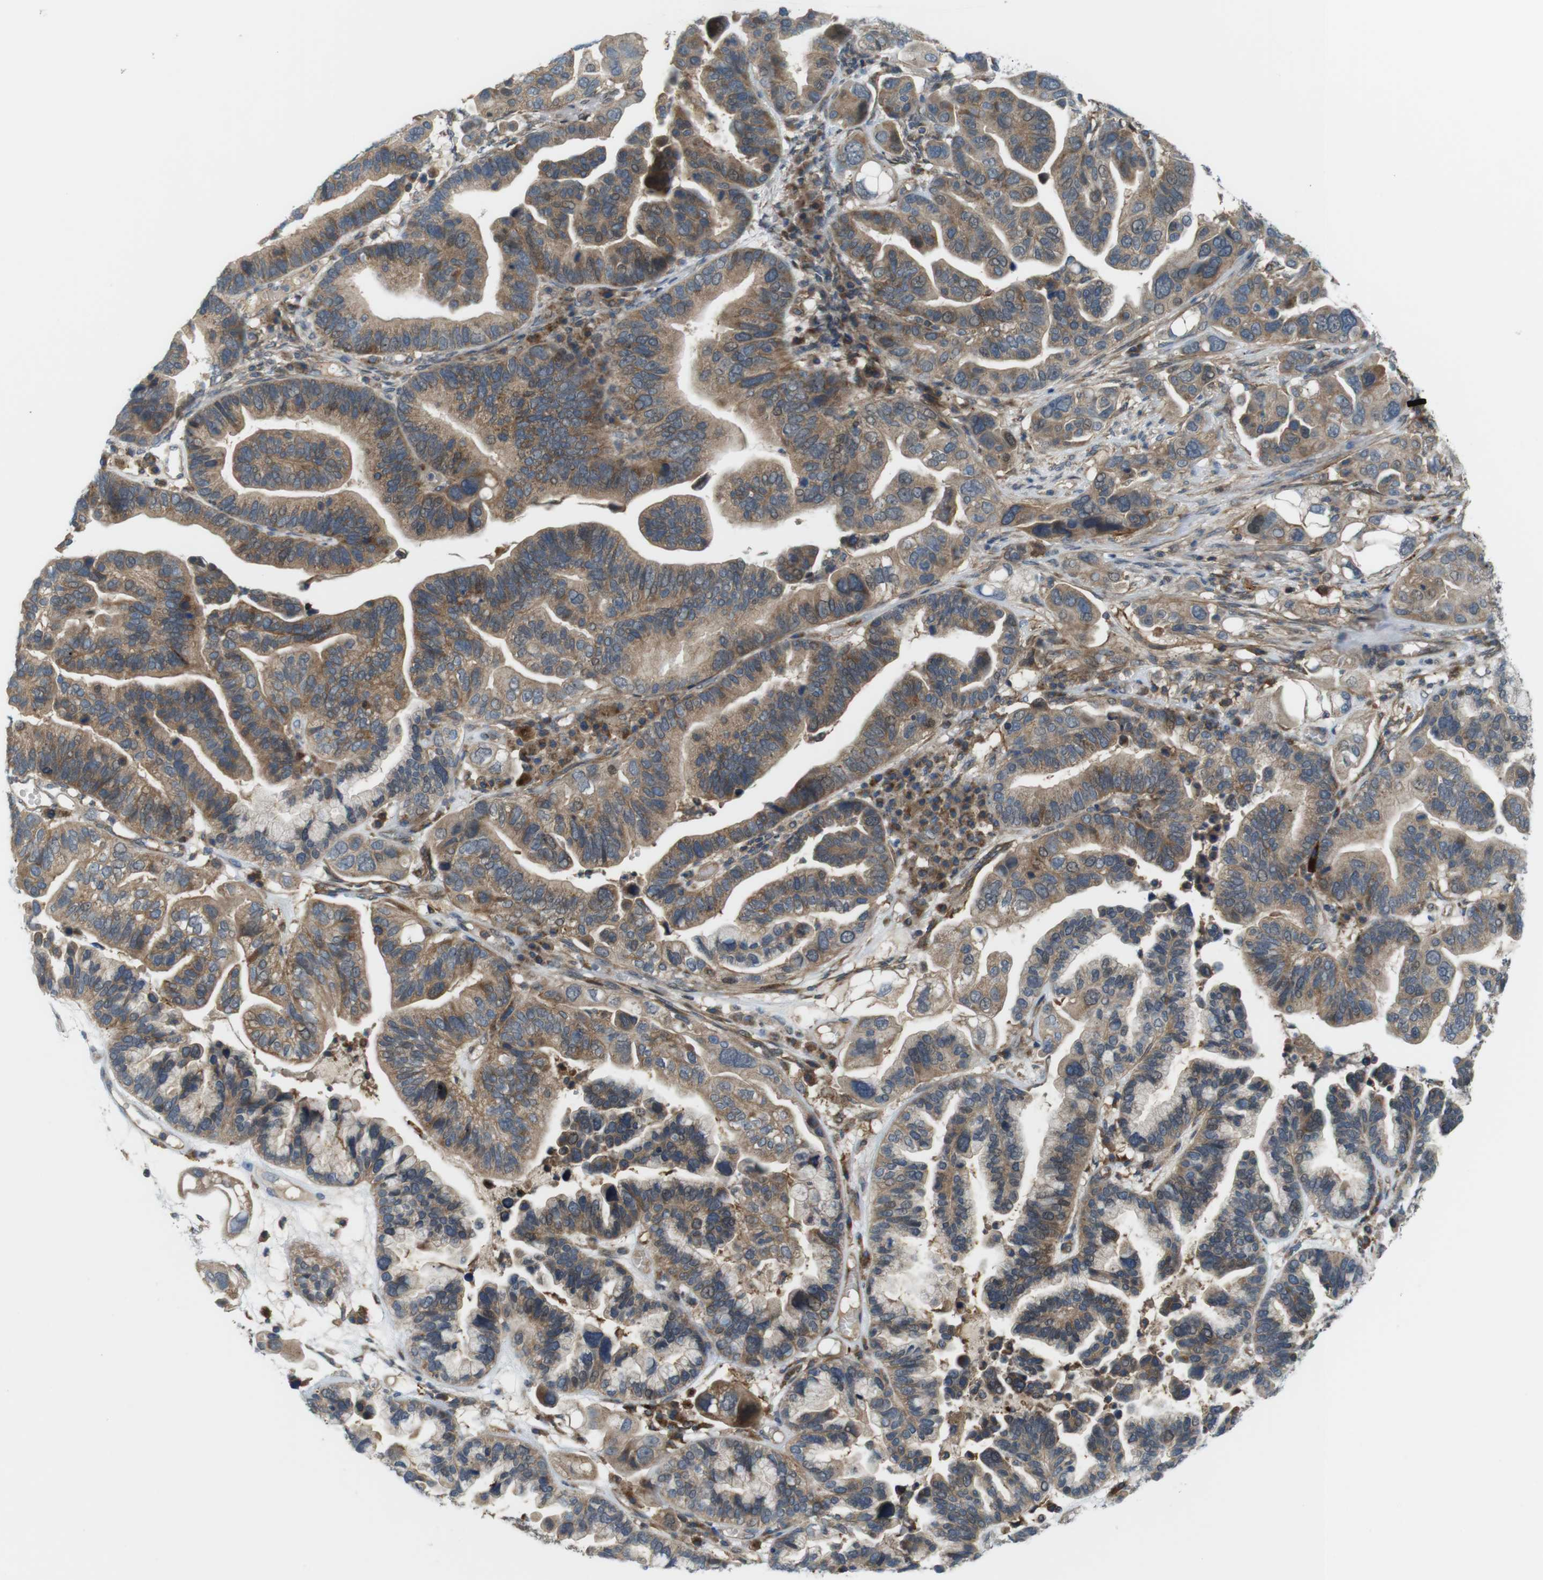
{"staining": {"intensity": "moderate", "quantity": ">75%", "location": "cytoplasmic/membranous"}, "tissue": "ovarian cancer", "cell_type": "Tumor cells", "image_type": "cancer", "snomed": [{"axis": "morphology", "description": "Cystadenocarcinoma, serous, NOS"}, {"axis": "topography", "description": "Ovary"}], "caption": "Human ovarian serous cystadenocarcinoma stained with a protein marker reveals moderate staining in tumor cells.", "gene": "DDAH2", "patient": {"sex": "female", "age": 56}}